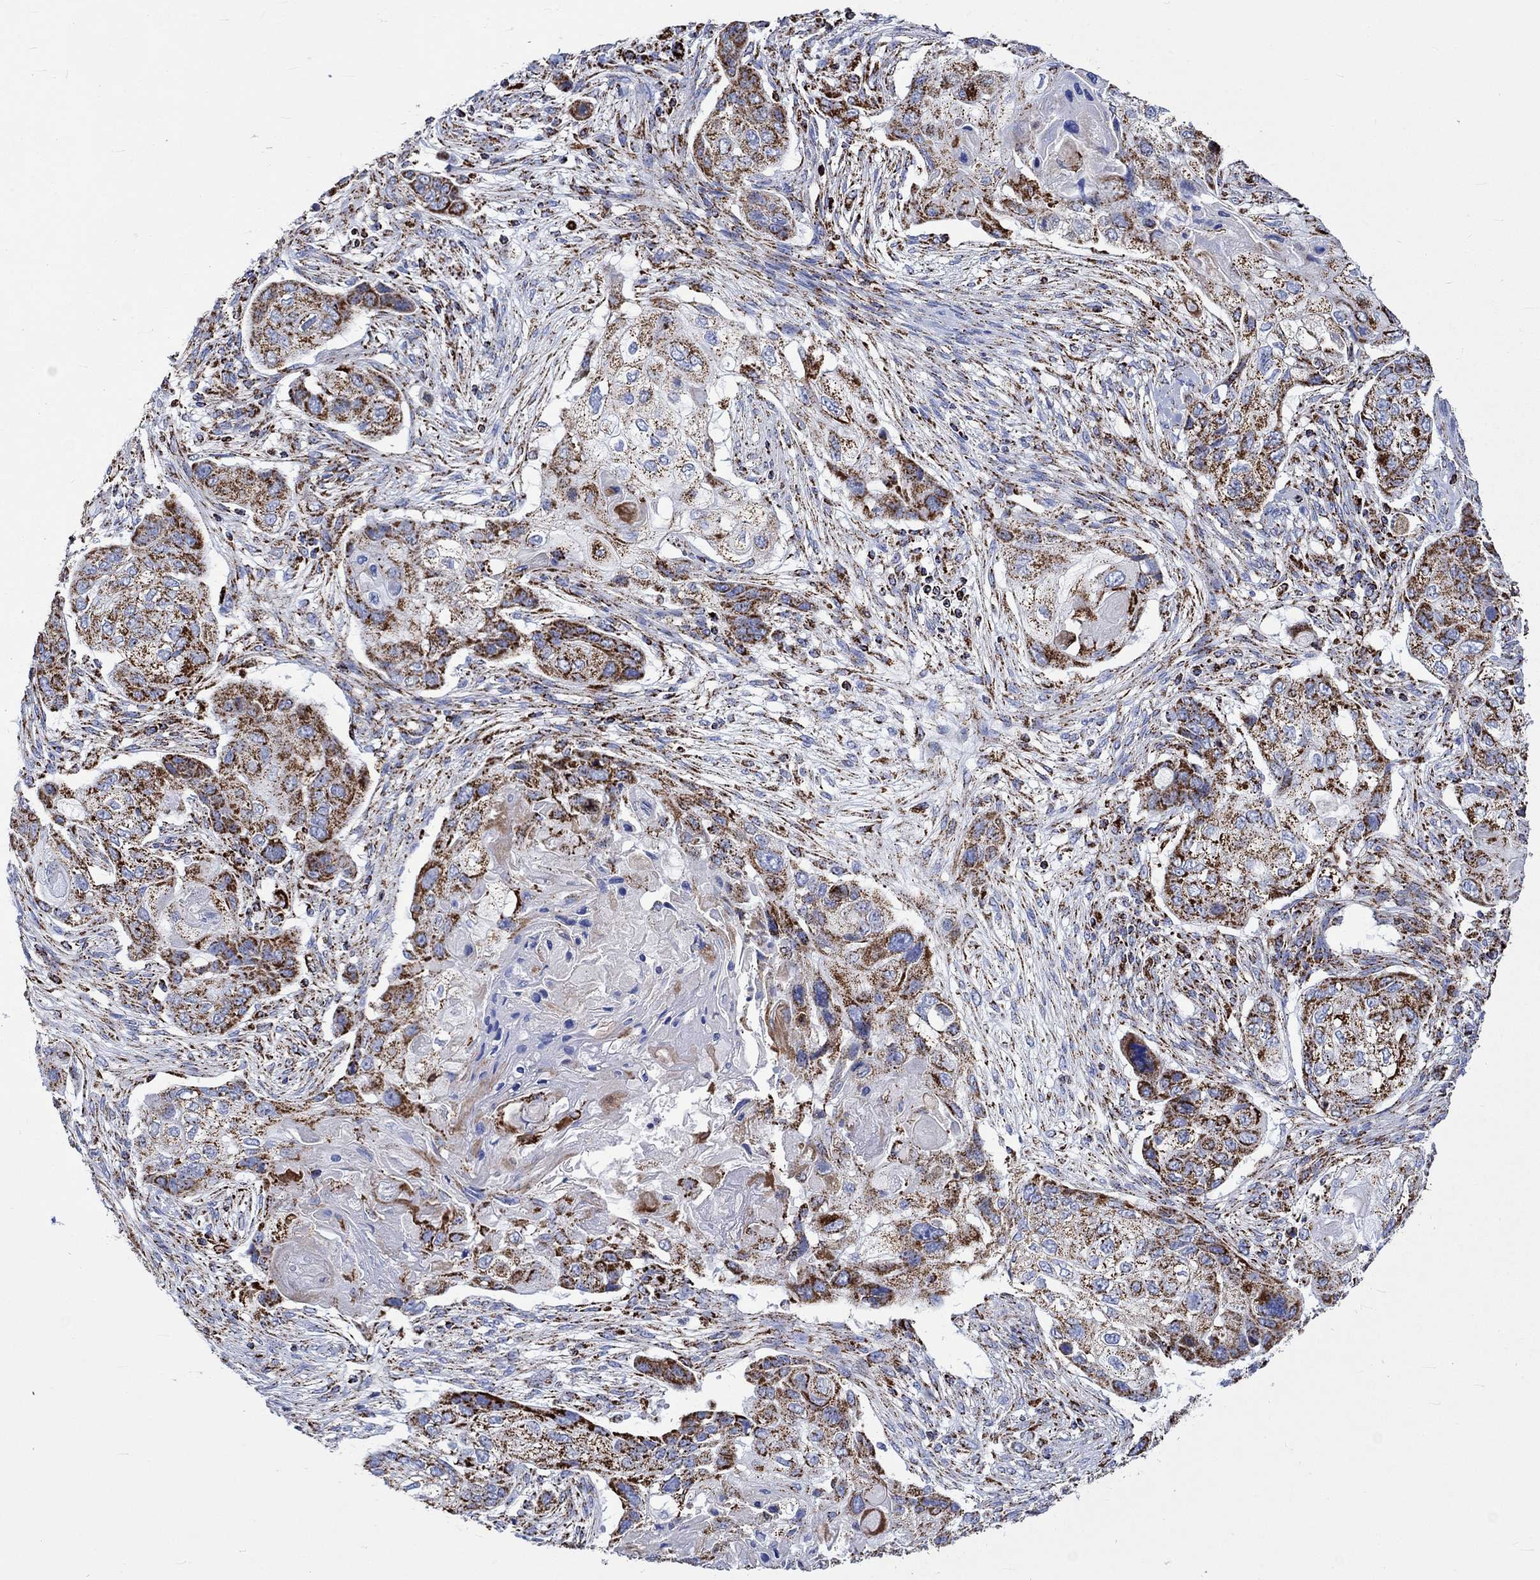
{"staining": {"intensity": "strong", "quantity": ">75%", "location": "cytoplasmic/membranous"}, "tissue": "lung cancer", "cell_type": "Tumor cells", "image_type": "cancer", "snomed": [{"axis": "morphology", "description": "Normal tissue, NOS"}, {"axis": "morphology", "description": "Squamous cell carcinoma, NOS"}, {"axis": "topography", "description": "Bronchus"}, {"axis": "topography", "description": "Lung"}], "caption": "Brown immunohistochemical staining in human lung cancer exhibits strong cytoplasmic/membranous positivity in about >75% of tumor cells.", "gene": "RCE1", "patient": {"sex": "male", "age": 69}}